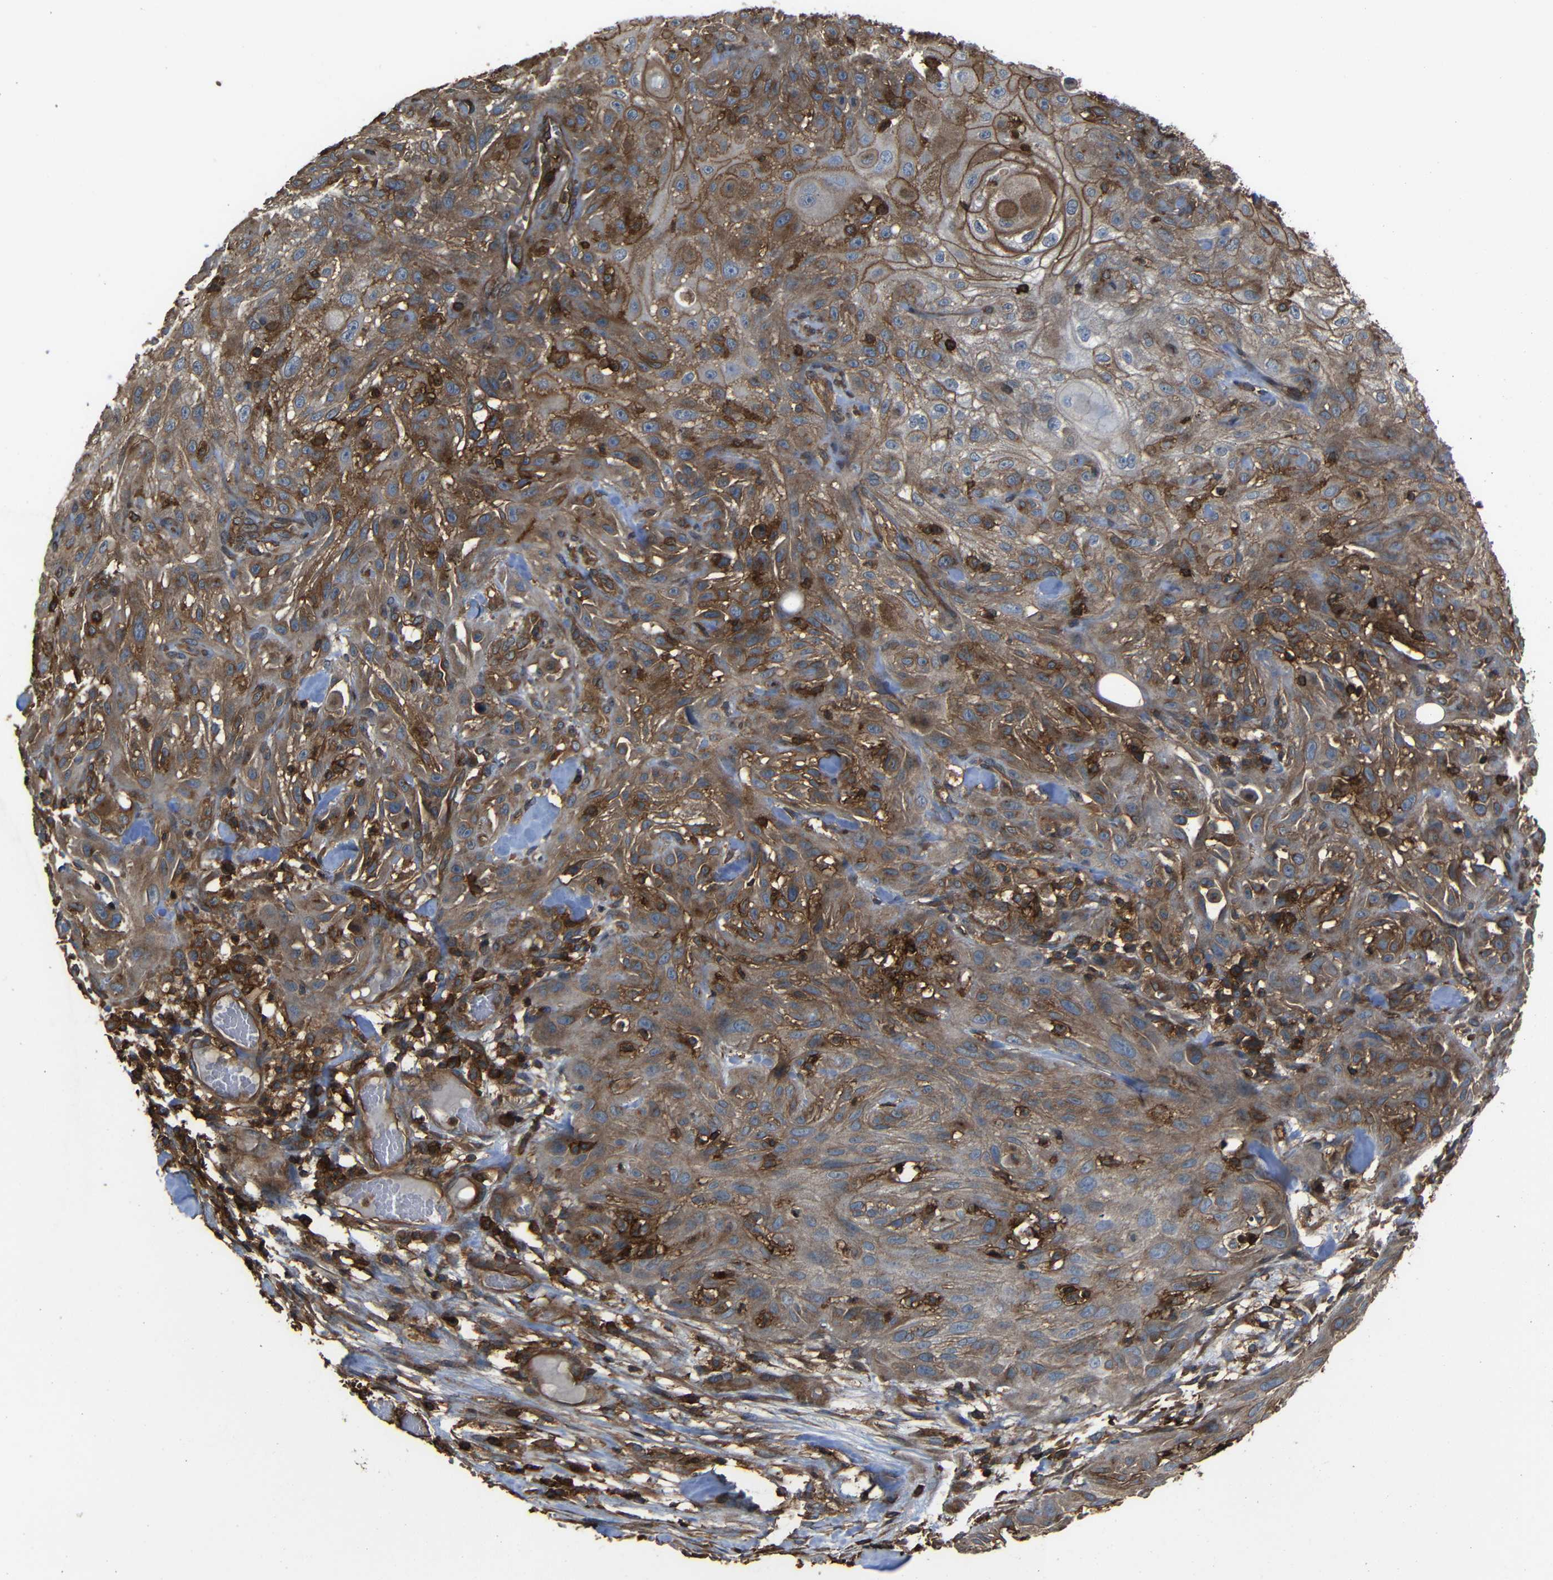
{"staining": {"intensity": "moderate", "quantity": ">75%", "location": "cytoplasmic/membranous"}, "tissue": "skin cancer", "cell_type": "Tumor cells", "image_type": "cancer", "snomed": [{"axis": "morphology", "description": "Squamous cell carcinoma, NOS"}, {"axis": "topography", "description": "Skin"}], "caption": "Skin cancer (squamous cell carcinoma) tissue reveals moderate cytoplasmic/membranous staining in approximately >75% of tumor cells (DAB (3,3'-diaminobenzidine) IHC, brown staining for protein, blue staining for nuclei).", "gene": "ADGRE5", "patient": {"sex": "male", "age": 75}}